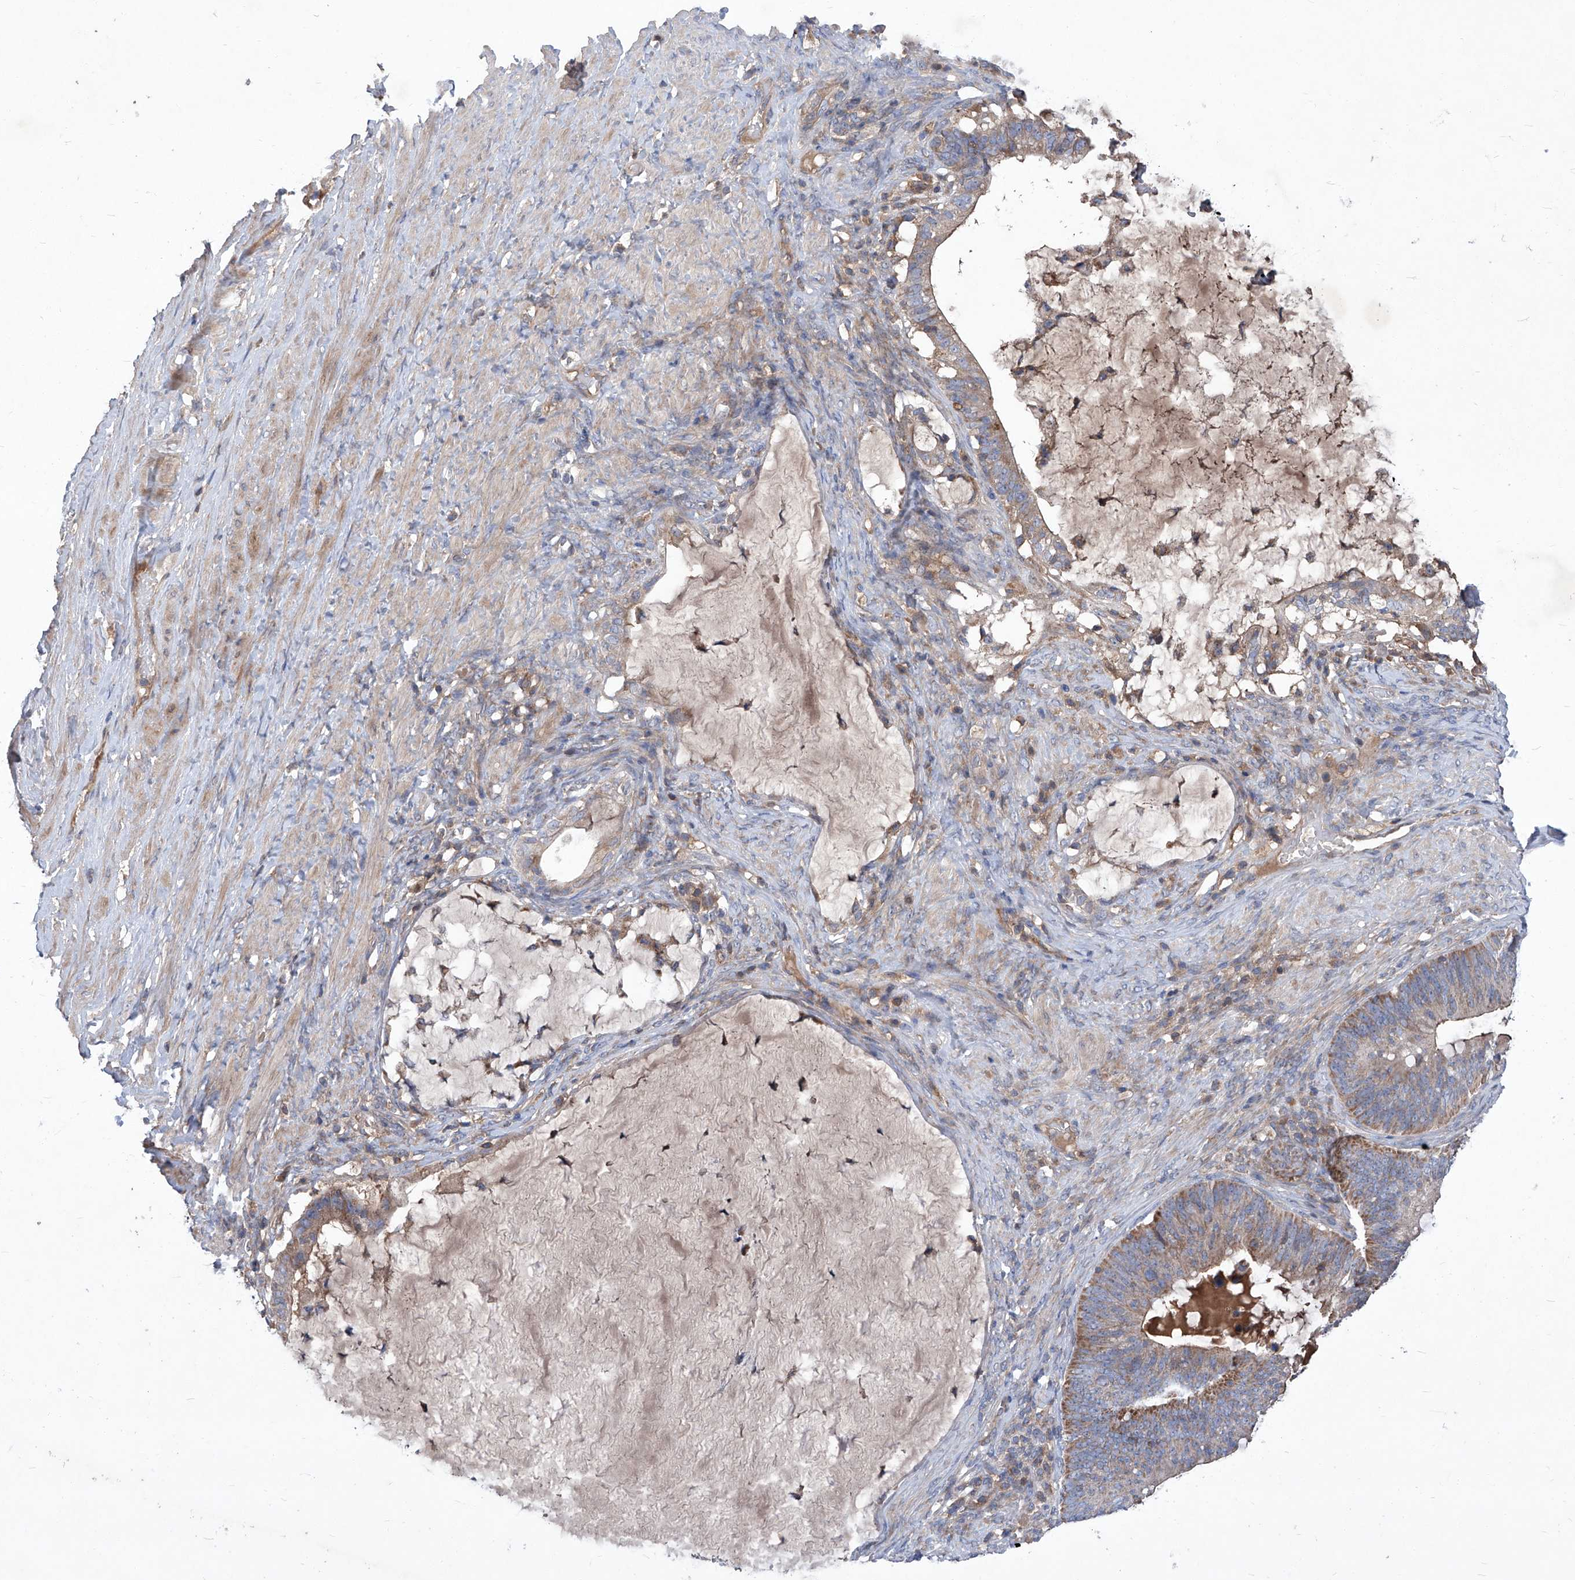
{"staining": {"intensity": "moderate", "quantity": ">75%", "location": "cytoplasmic/membranous"}, "tissue": "ovarian cancer", "cell_type": "Tumor cells", "image_type": "cancer", "snomed": [{"axis": "morphology", "description": "Cystadenocarcinoma, mucinous, NOS"}, {"axis": "topography", "description": "Ovary"}], "caption": "Mucinous cystadenocarcinoma (ovarian) tissue reveals moderate cytoplasmic/membranous staining in about >75% of tumor cells Ihc stains the protein in brown and the nuclei are stained blue.", "gene": "EPHA8", "patient": {"sex": "female", "age": 61}}